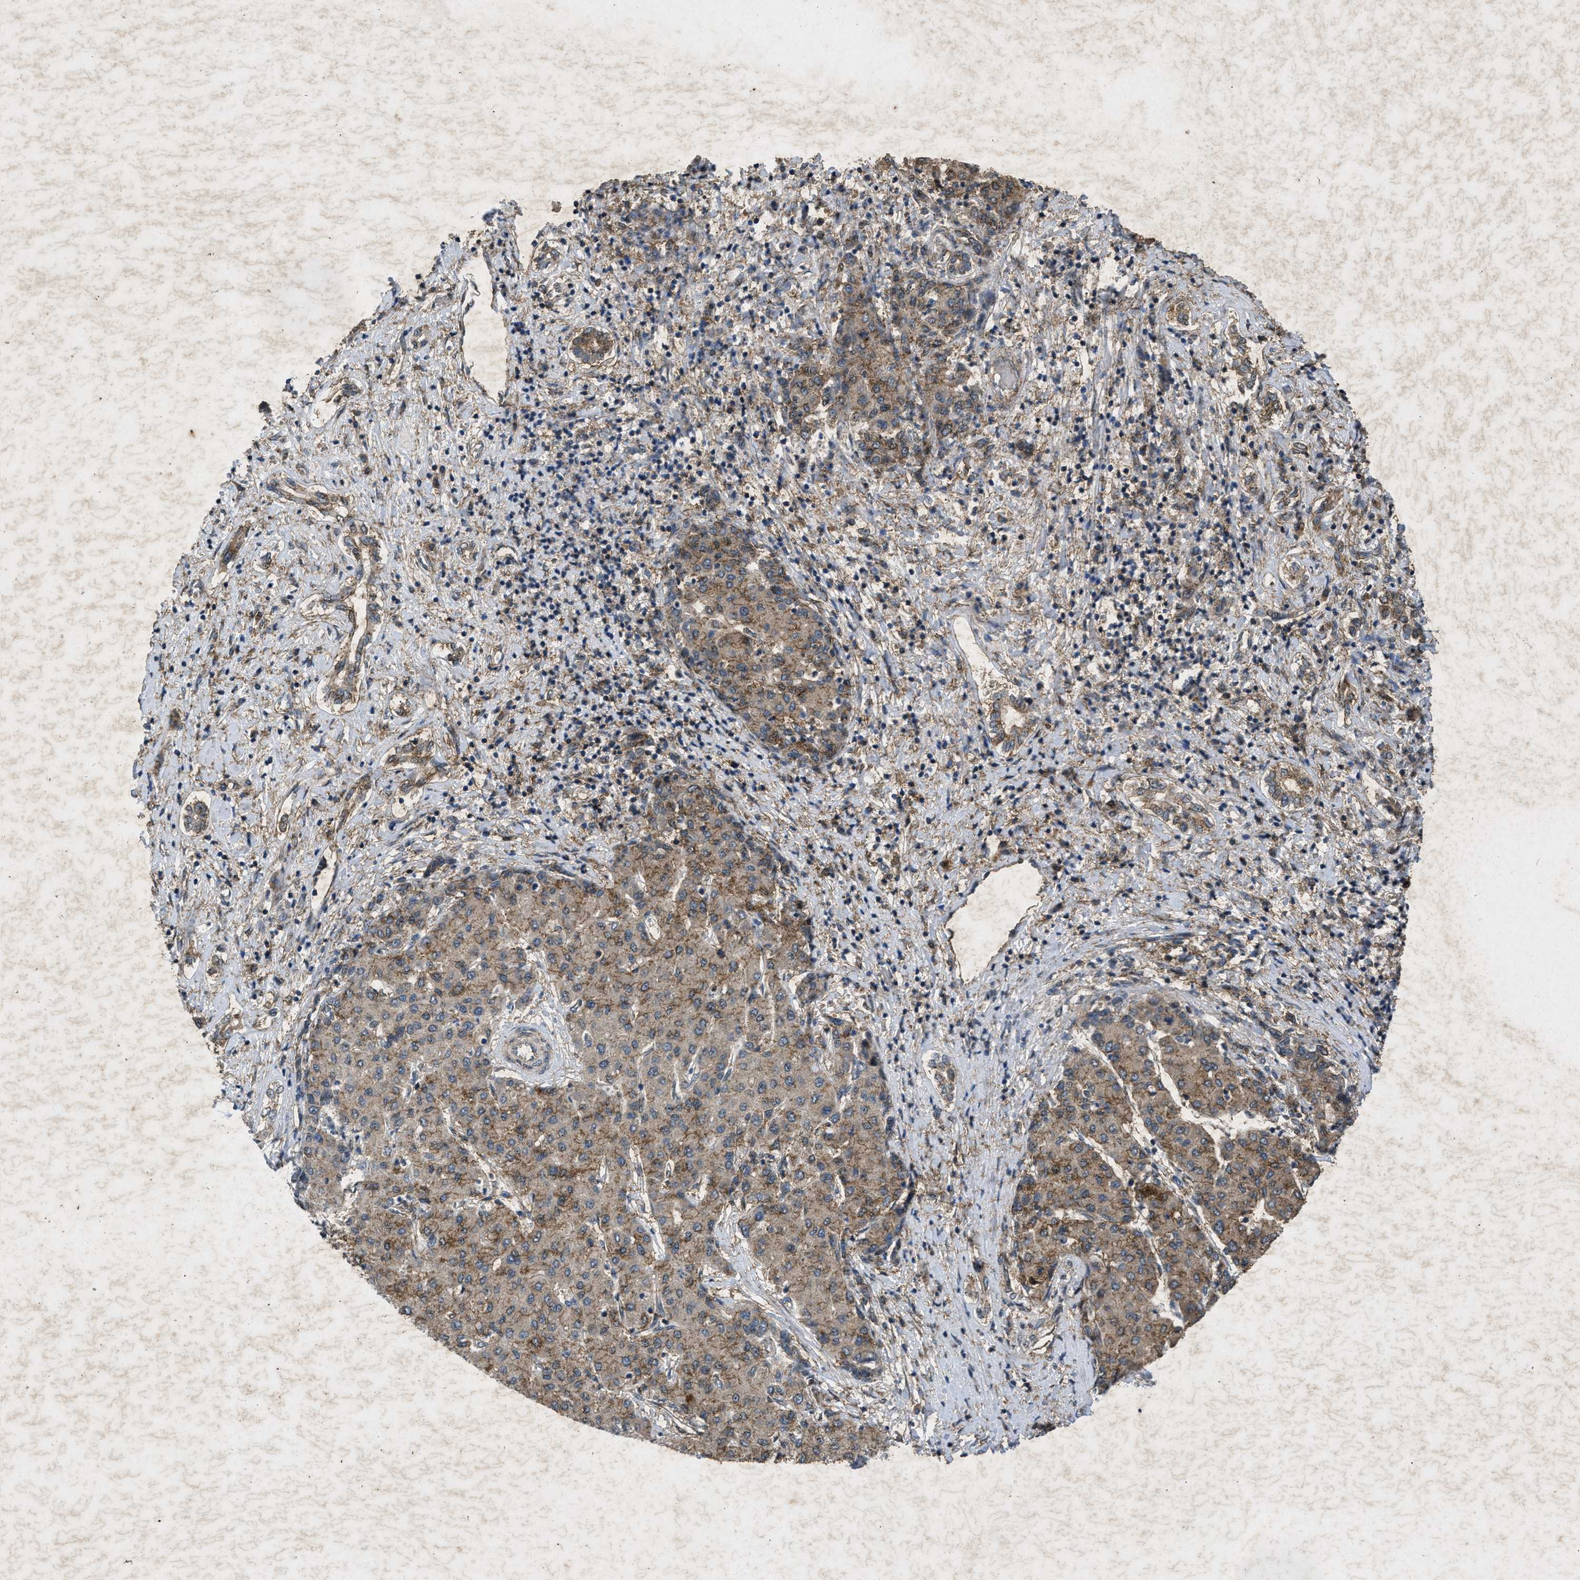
{"staining": {"intensity": "moderate", "quantity": ">75%", "location": "cytoplasmic/membranous"}, "tissue": "liver cancer", "cell_type": "Tumor cells", "image_type": "cancer", "snomed": [{"axis": "morphology", "description": "Carcinoma, Hepatocellular, NOS"}, {"axis": "topography", "description": "Liver"}], "caption": "Protein expression analysis of liver hepatocellular carcinoma reveals moderate cytoplasmic/membranous expression in about >75% of tumor cells.", "gene": "PRKG2", "patient": {"sex": "male", "age": 65}}